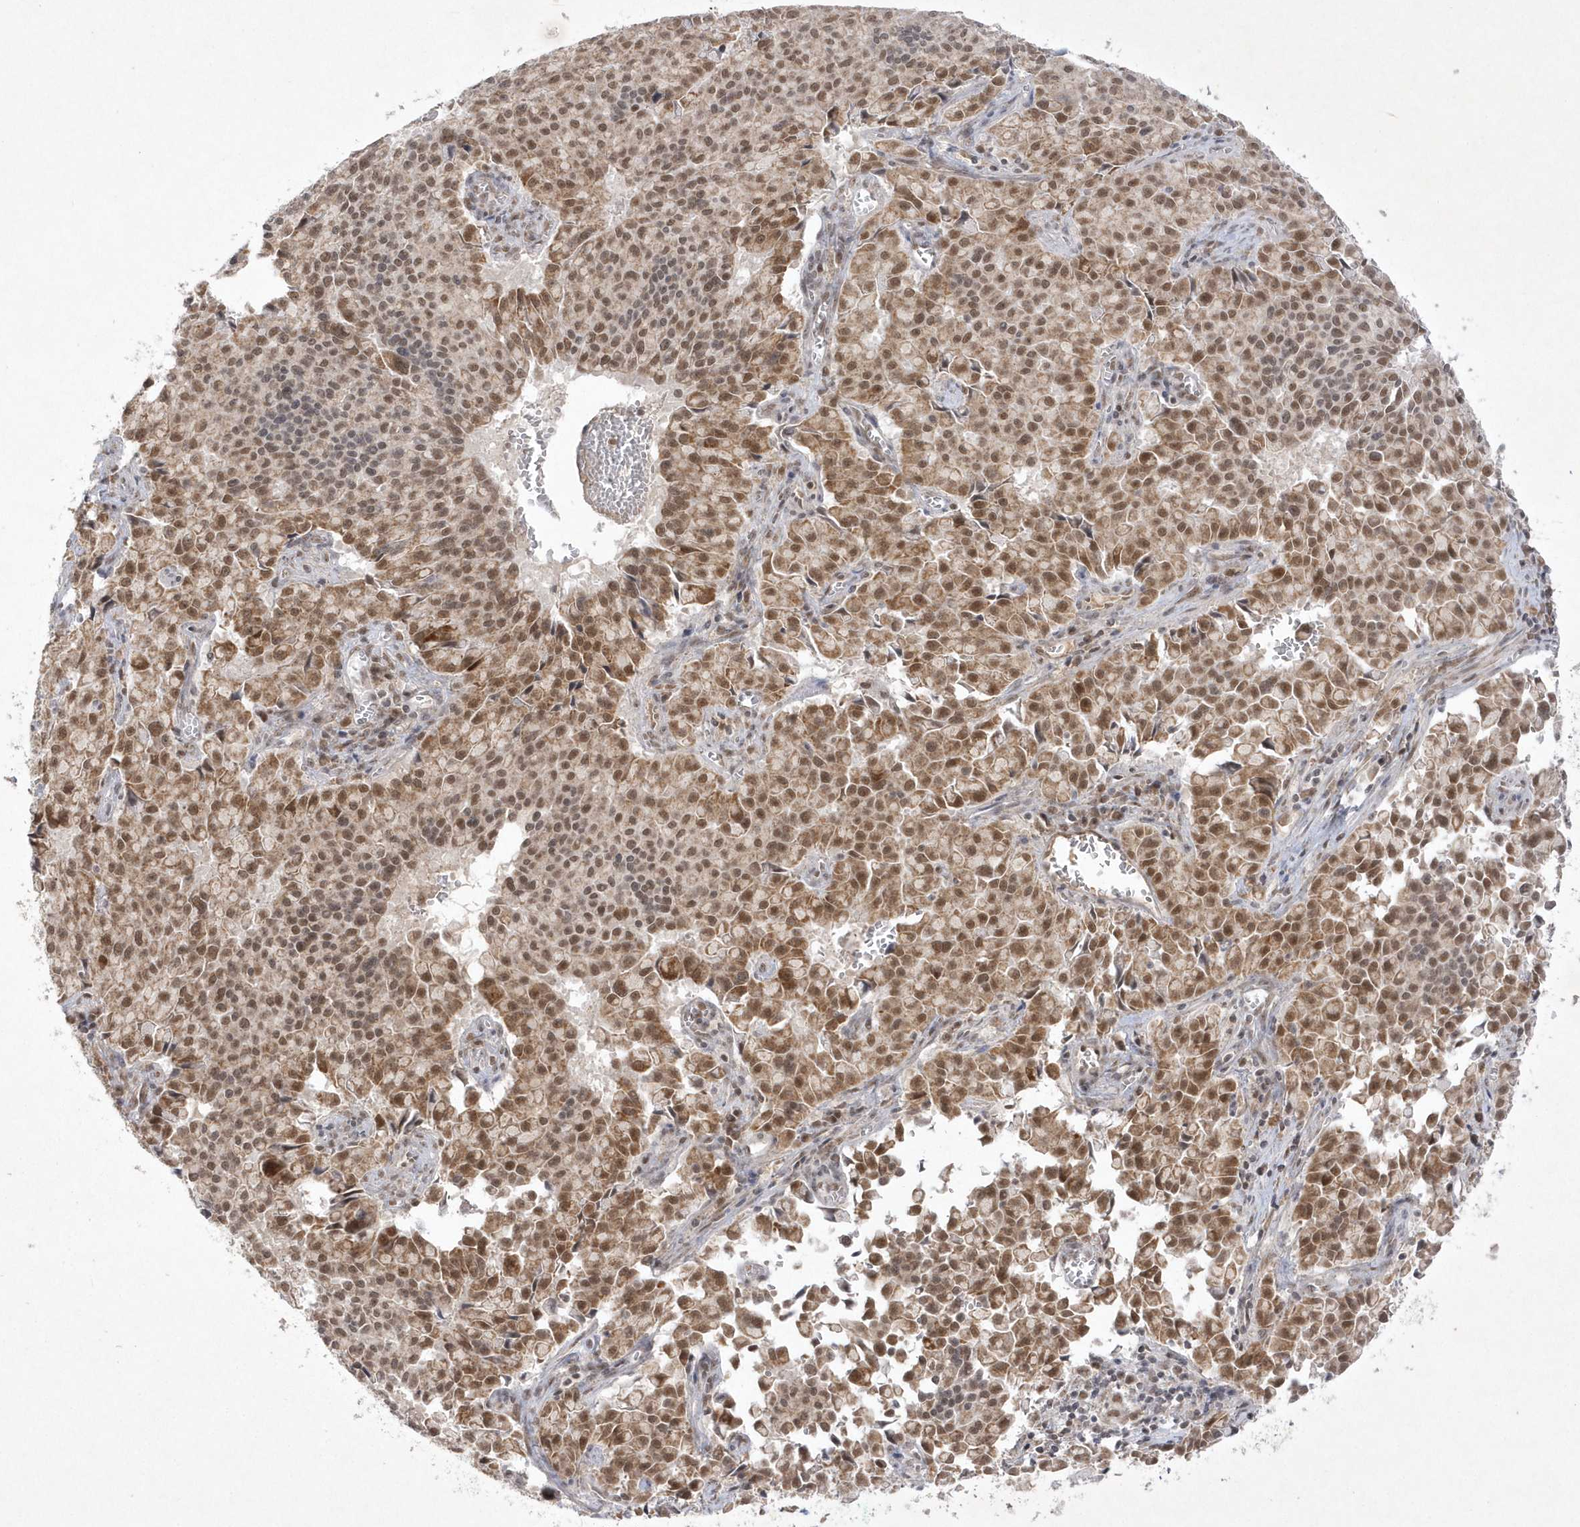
{"staining": {"intensity": "moderate", "quantity": ">75%", "location": "cytoplasmic/membranous,nuclear"}, "tissue": "pancreatic cancer", "cell_type": "Tumor cells", "image_type": "cancer", "snomed": [{"axis": "morphology", "description": "Adenocarcinoma, NOS"}, {"axis": "topography", "description": "Pancreas"}], "caption": "Adenocarcinoma (pancreatic) was stained to show a protein in brown. There is medium levels of moderate cytoplasmic/membranous and nuclear expression in approximately >75% of tumor cells.", "gene": "CPSF3", "patient": {"sex": "male", "age": 65}}